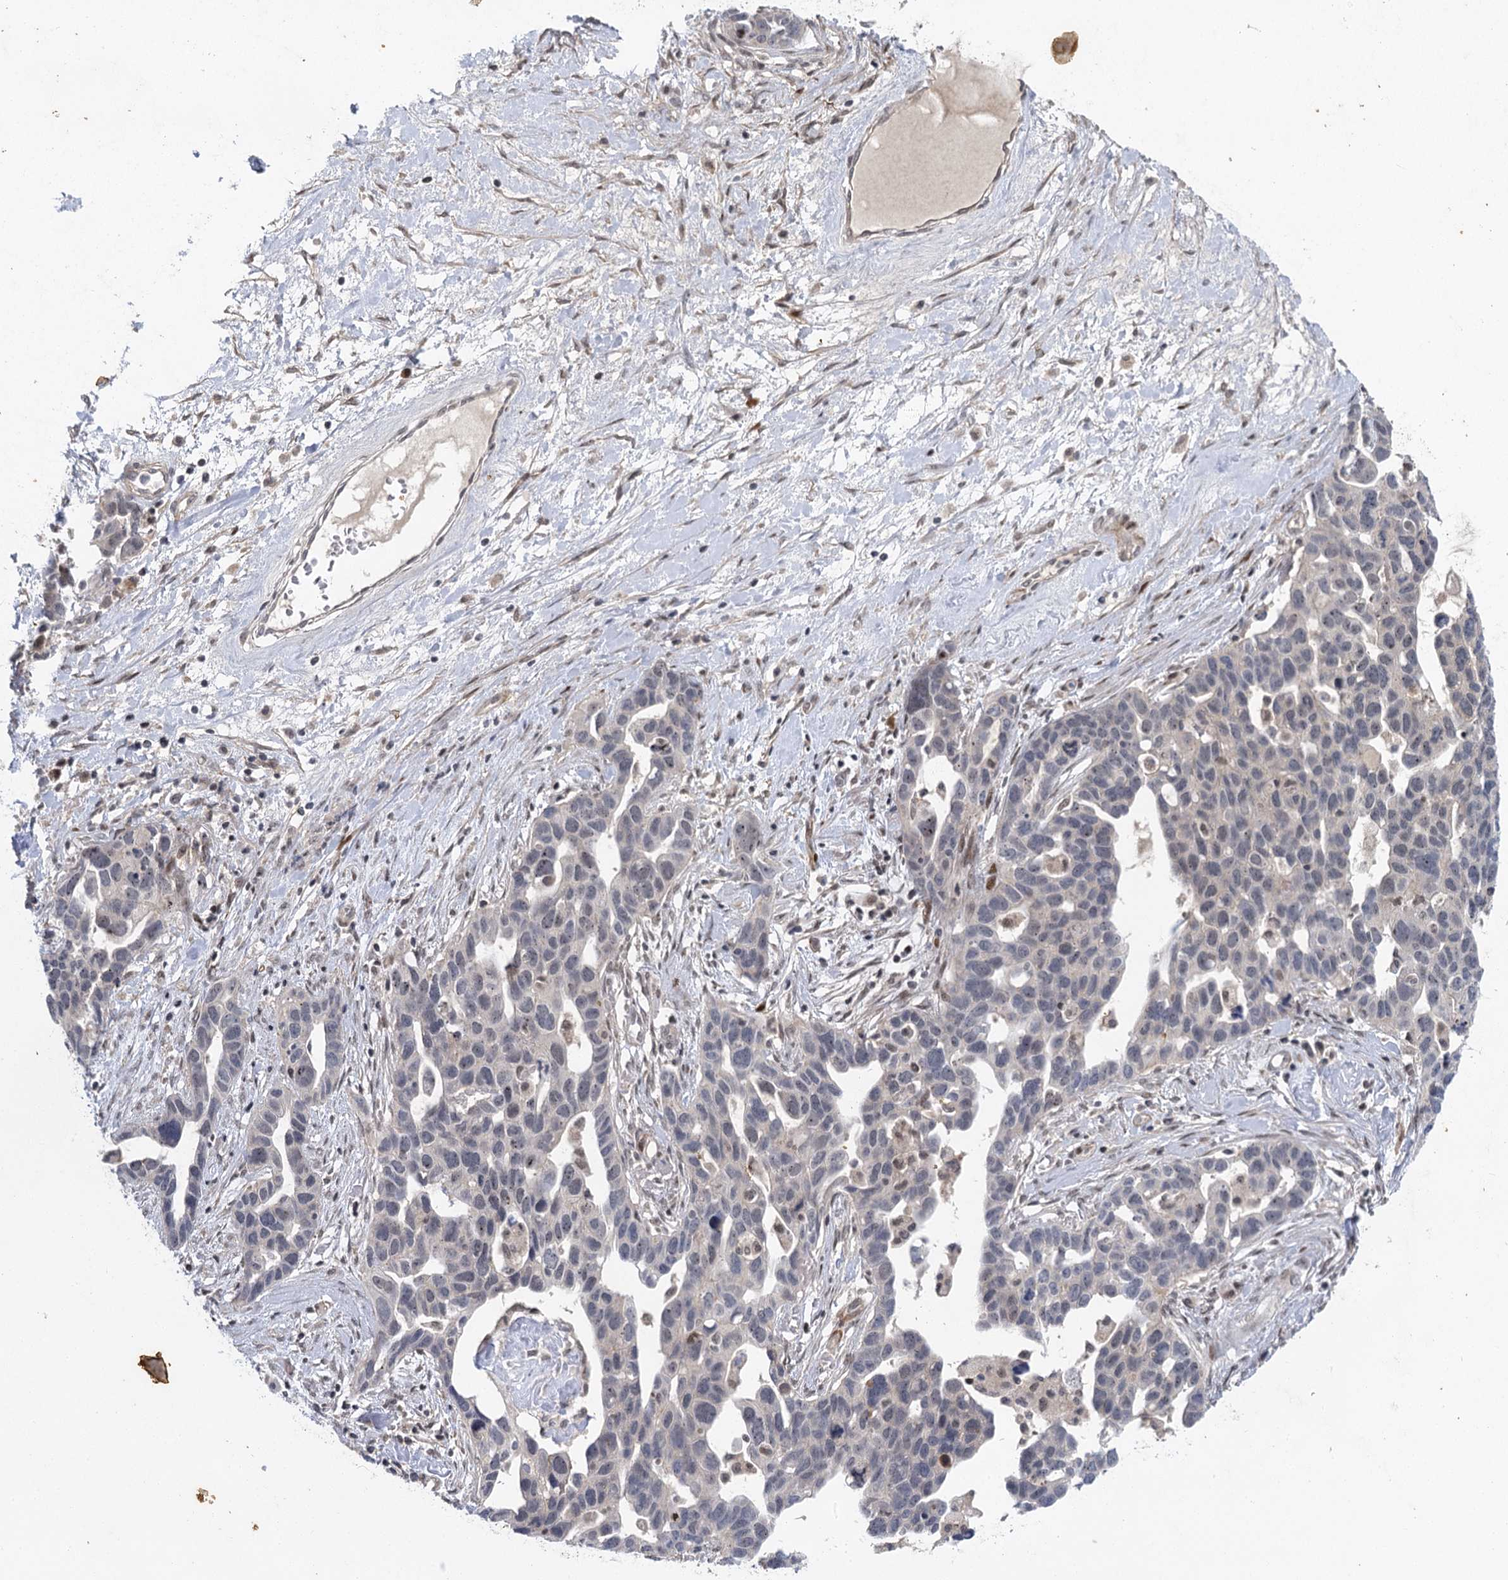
{"staining": {"intensity": "negative", "quantity": "none", "location": "none"}, "tissue": "ovarian cancer", "cell_type": "Tumor cells", "image_type": "cancer", "snomed": [{"axis": "morphology", "description": "Cystadenocarcinoma, serous, NOS"}, {"axis": "topography", "description": "Ovary"}], "caption": "Protein analysis of ovarian cancer (serous cystadenocarcinoma) displays no significant expression in tumor cells.", "gene": "IL11RA", "patient": {"sex": "female", "age": 54}}